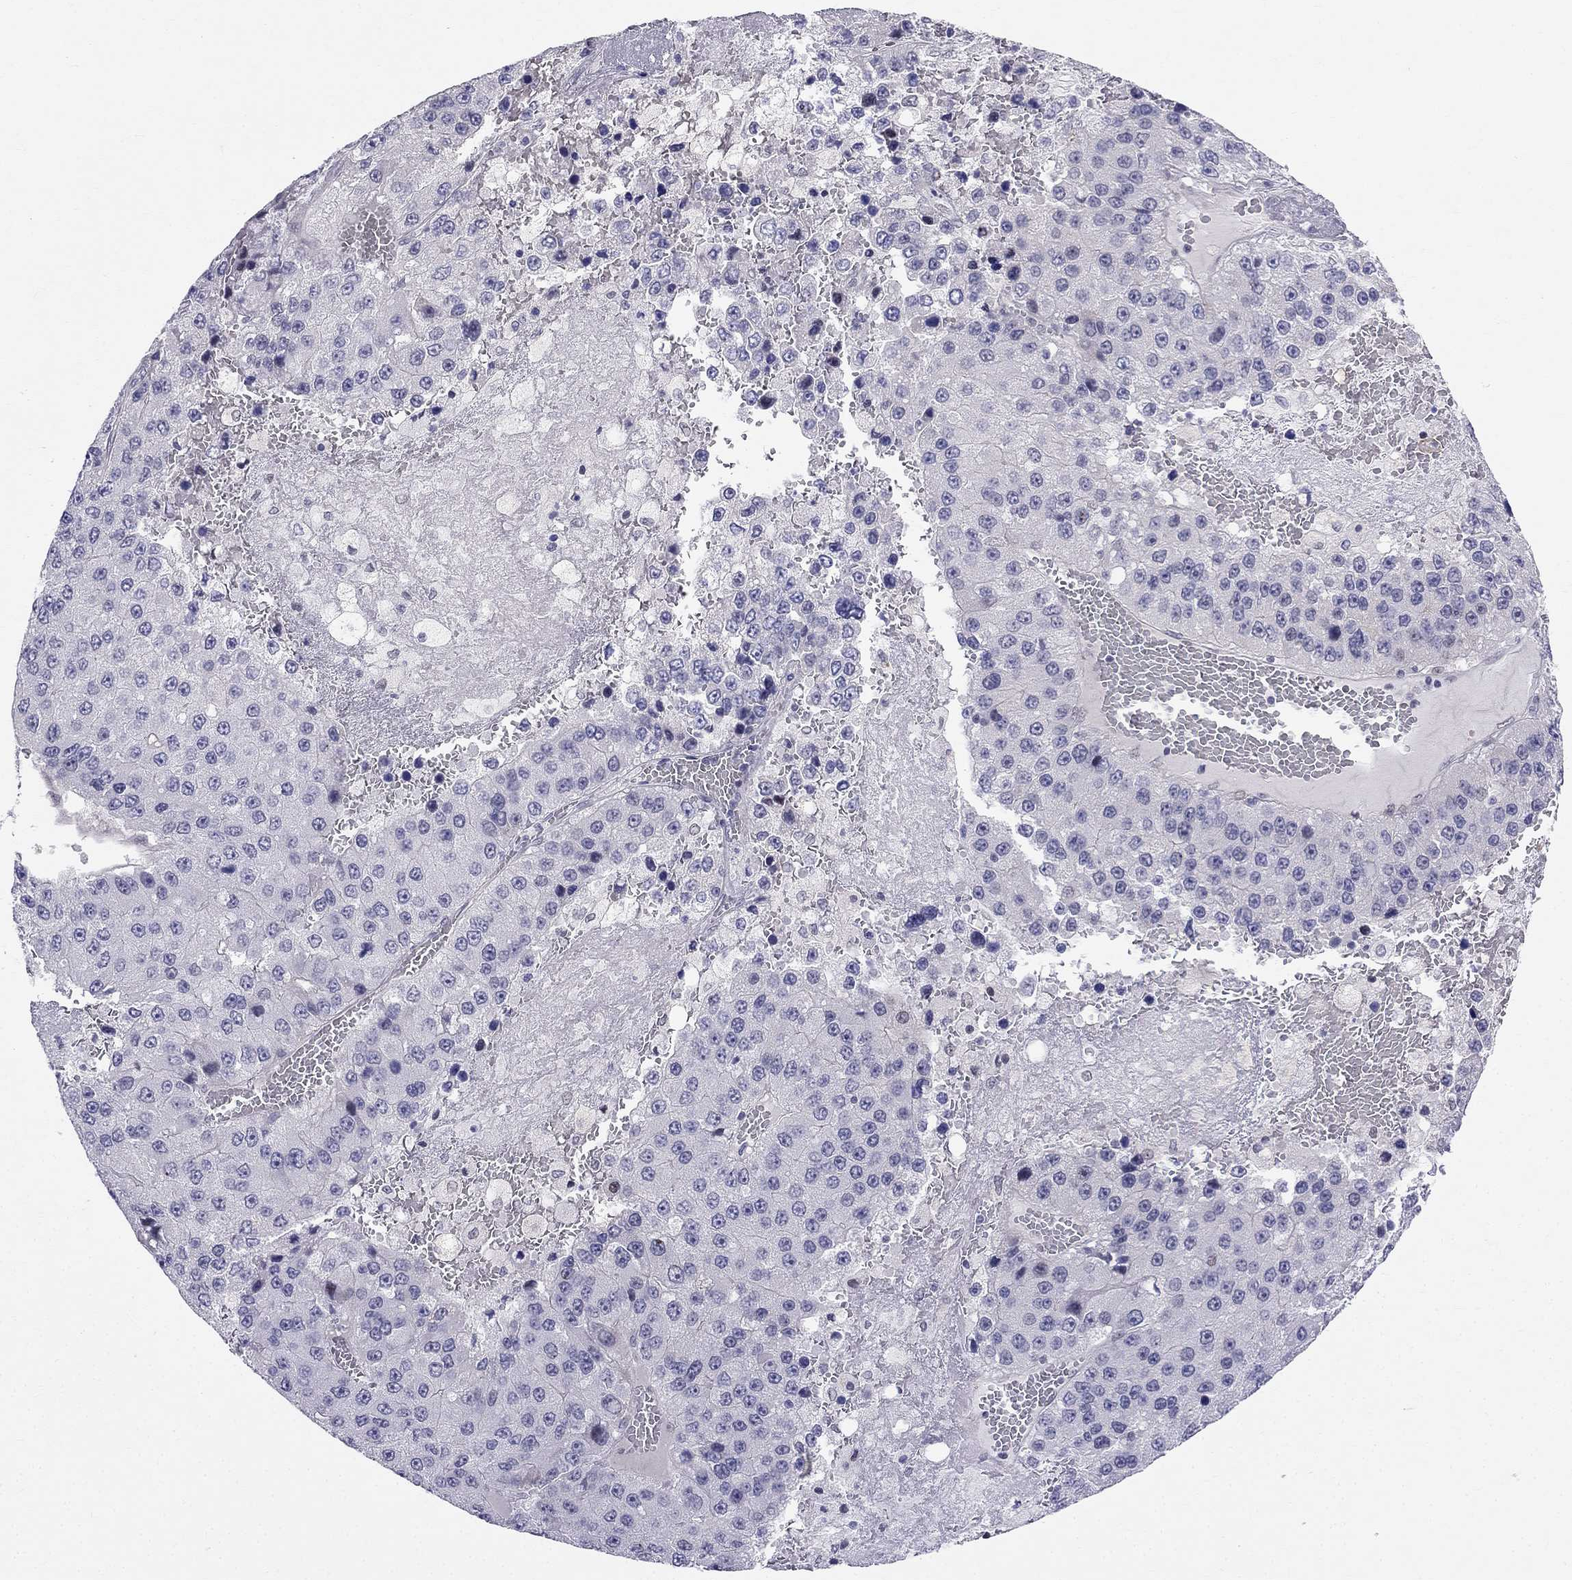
{"staining": {"intensity": "negative", "quantity": "none", "location": "none"}, "tissue": "liver cancer", "cell_type": "Tumor cells", "image_type": "cancer", "snomed": [{"axis": "morphology", "description": "Carcinoma, Hepatocellular, NOS"}, {"axis": "topography", "description": "Liver"}], "caption": "Human liver cancer (hepatocellular carcinoma) stained for a protein using immunohistochemistry reveals no expression in tumor cells.", "gene": "BAG5", "patient": {"sex": "female", "age": 73}}